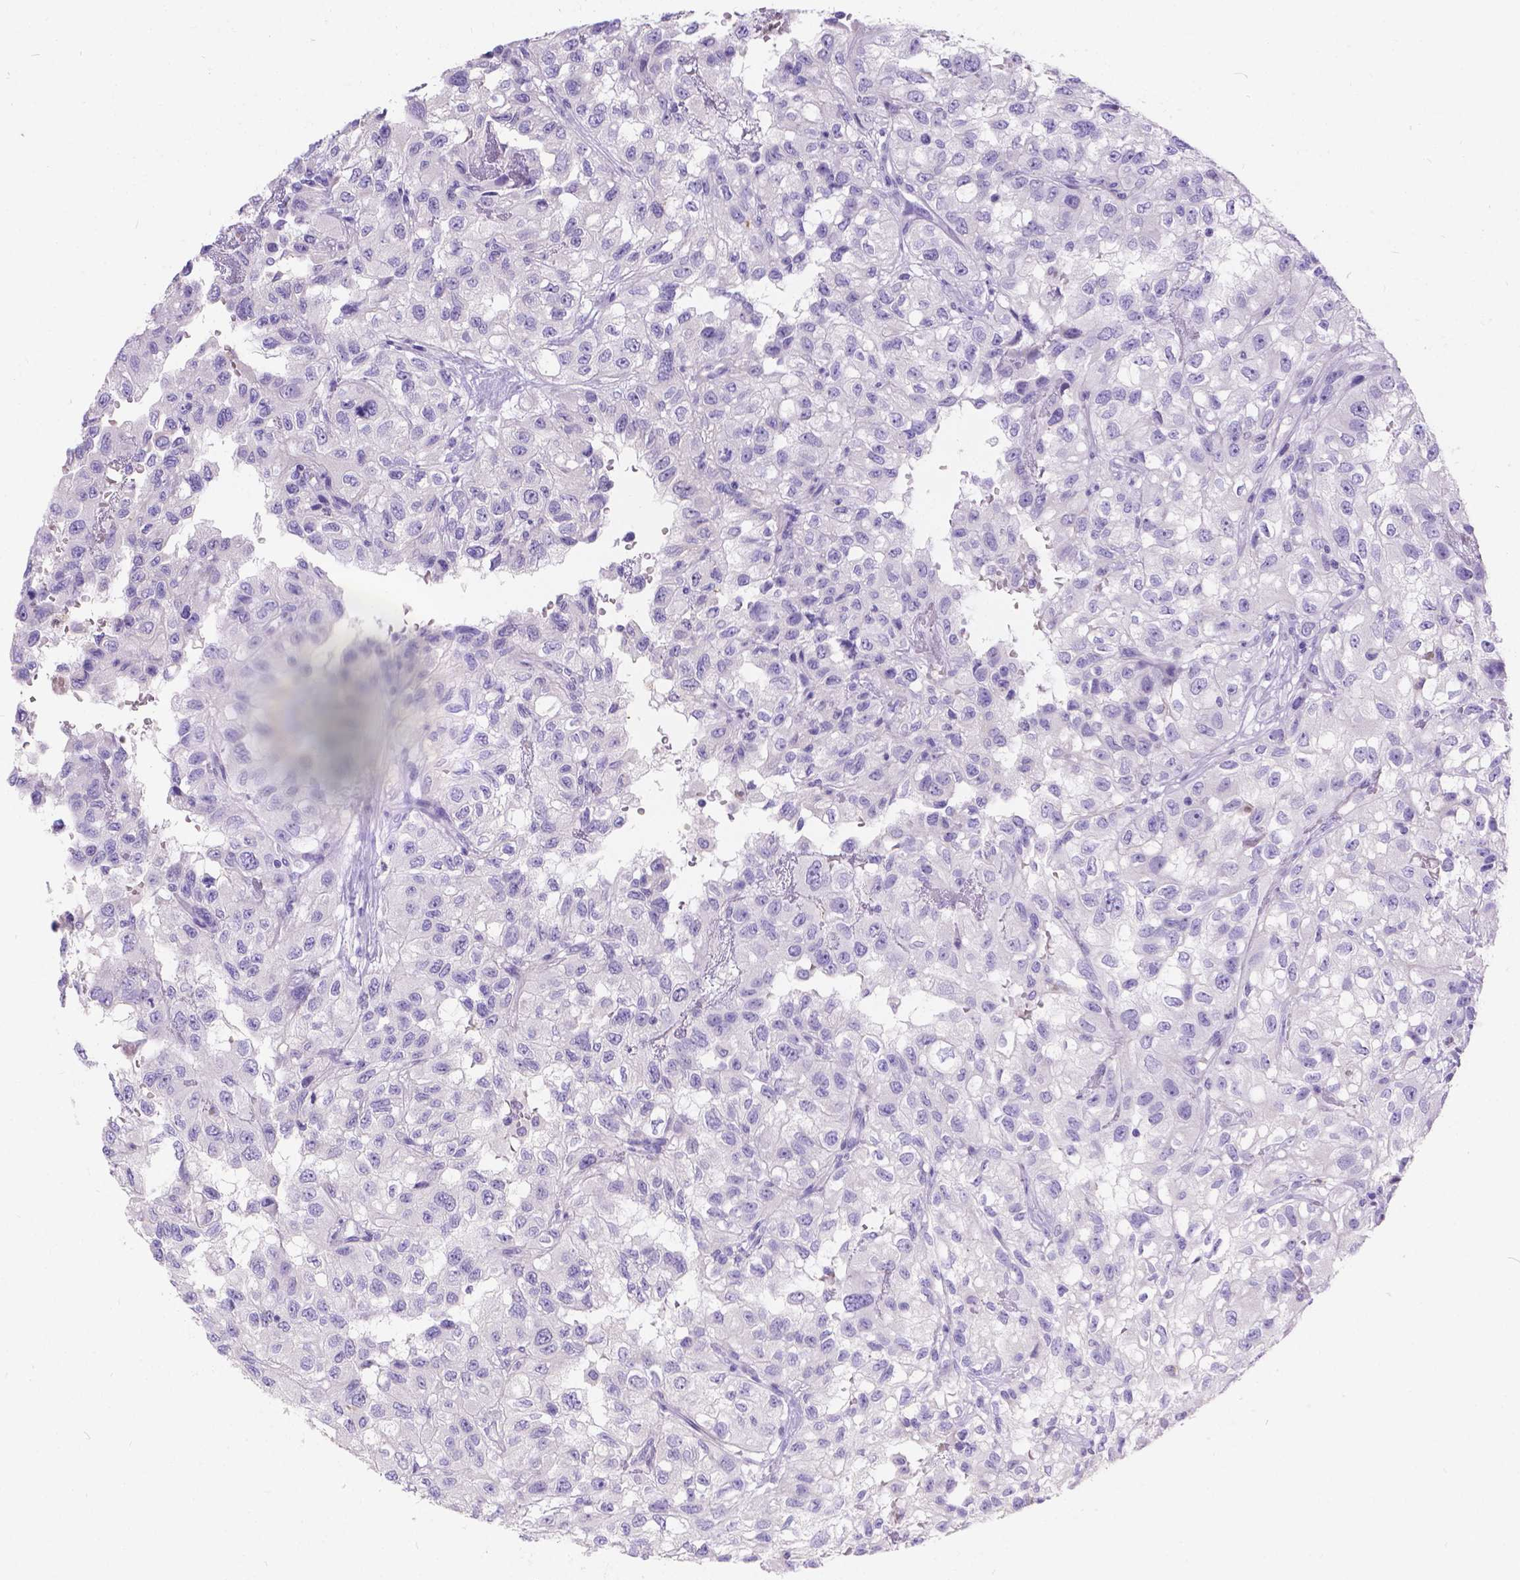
{"staining": {"intensity": "negative", "quantity": "none", "location": "none"}, "tissue": "renal cancer", "cell_type": "Tumor cells", "image_type": "cancer", "snomed": [{"axis": "morphology", "description": "Adenocarcinoma, NOS"}, {"axis": "topography", "description": "Kidney"}], "caption": "The micrograph exhibits no staining of tumor cells in renal cancer (adenocarcinoma).", "gene": "GNRHR", "patient": {"sex": "male", "age": 64}}